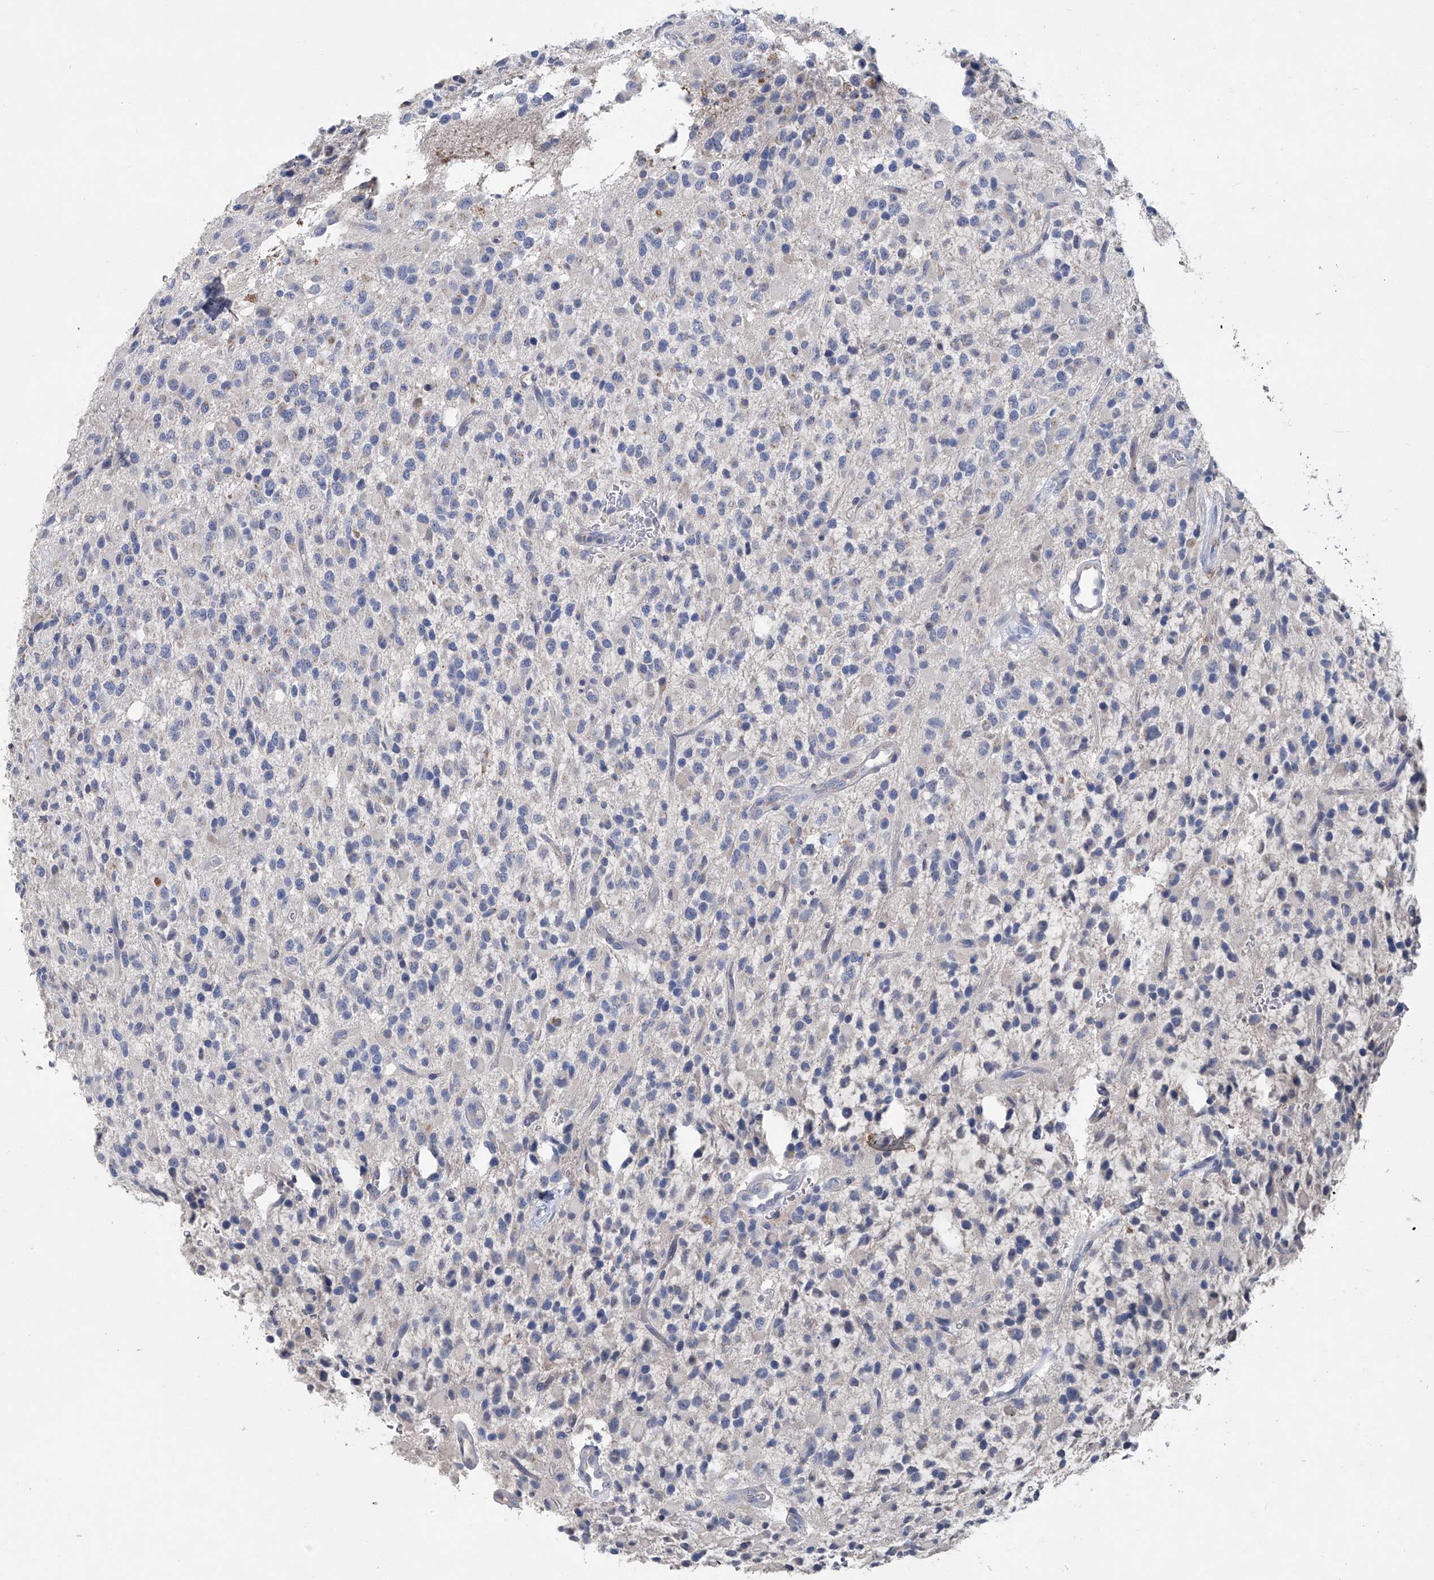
{"staining": {"intensity": "negative", "quantity": "none", "location": "none"}, "tissue": "glioma", "cell_type": "Tumor cells", "image_type": "cancer", "snomed": [{"axis": "morphology", "description": "Glioma, malignant, High grade"}, {"axis": "topography", "description": "Brain"}], "caption": "The micrograph reveals no significant expression in tumor cells of high-grade glioma (malignant).", "gene": "PCSK5", "patient": {"sex": "male", "age": 34}}